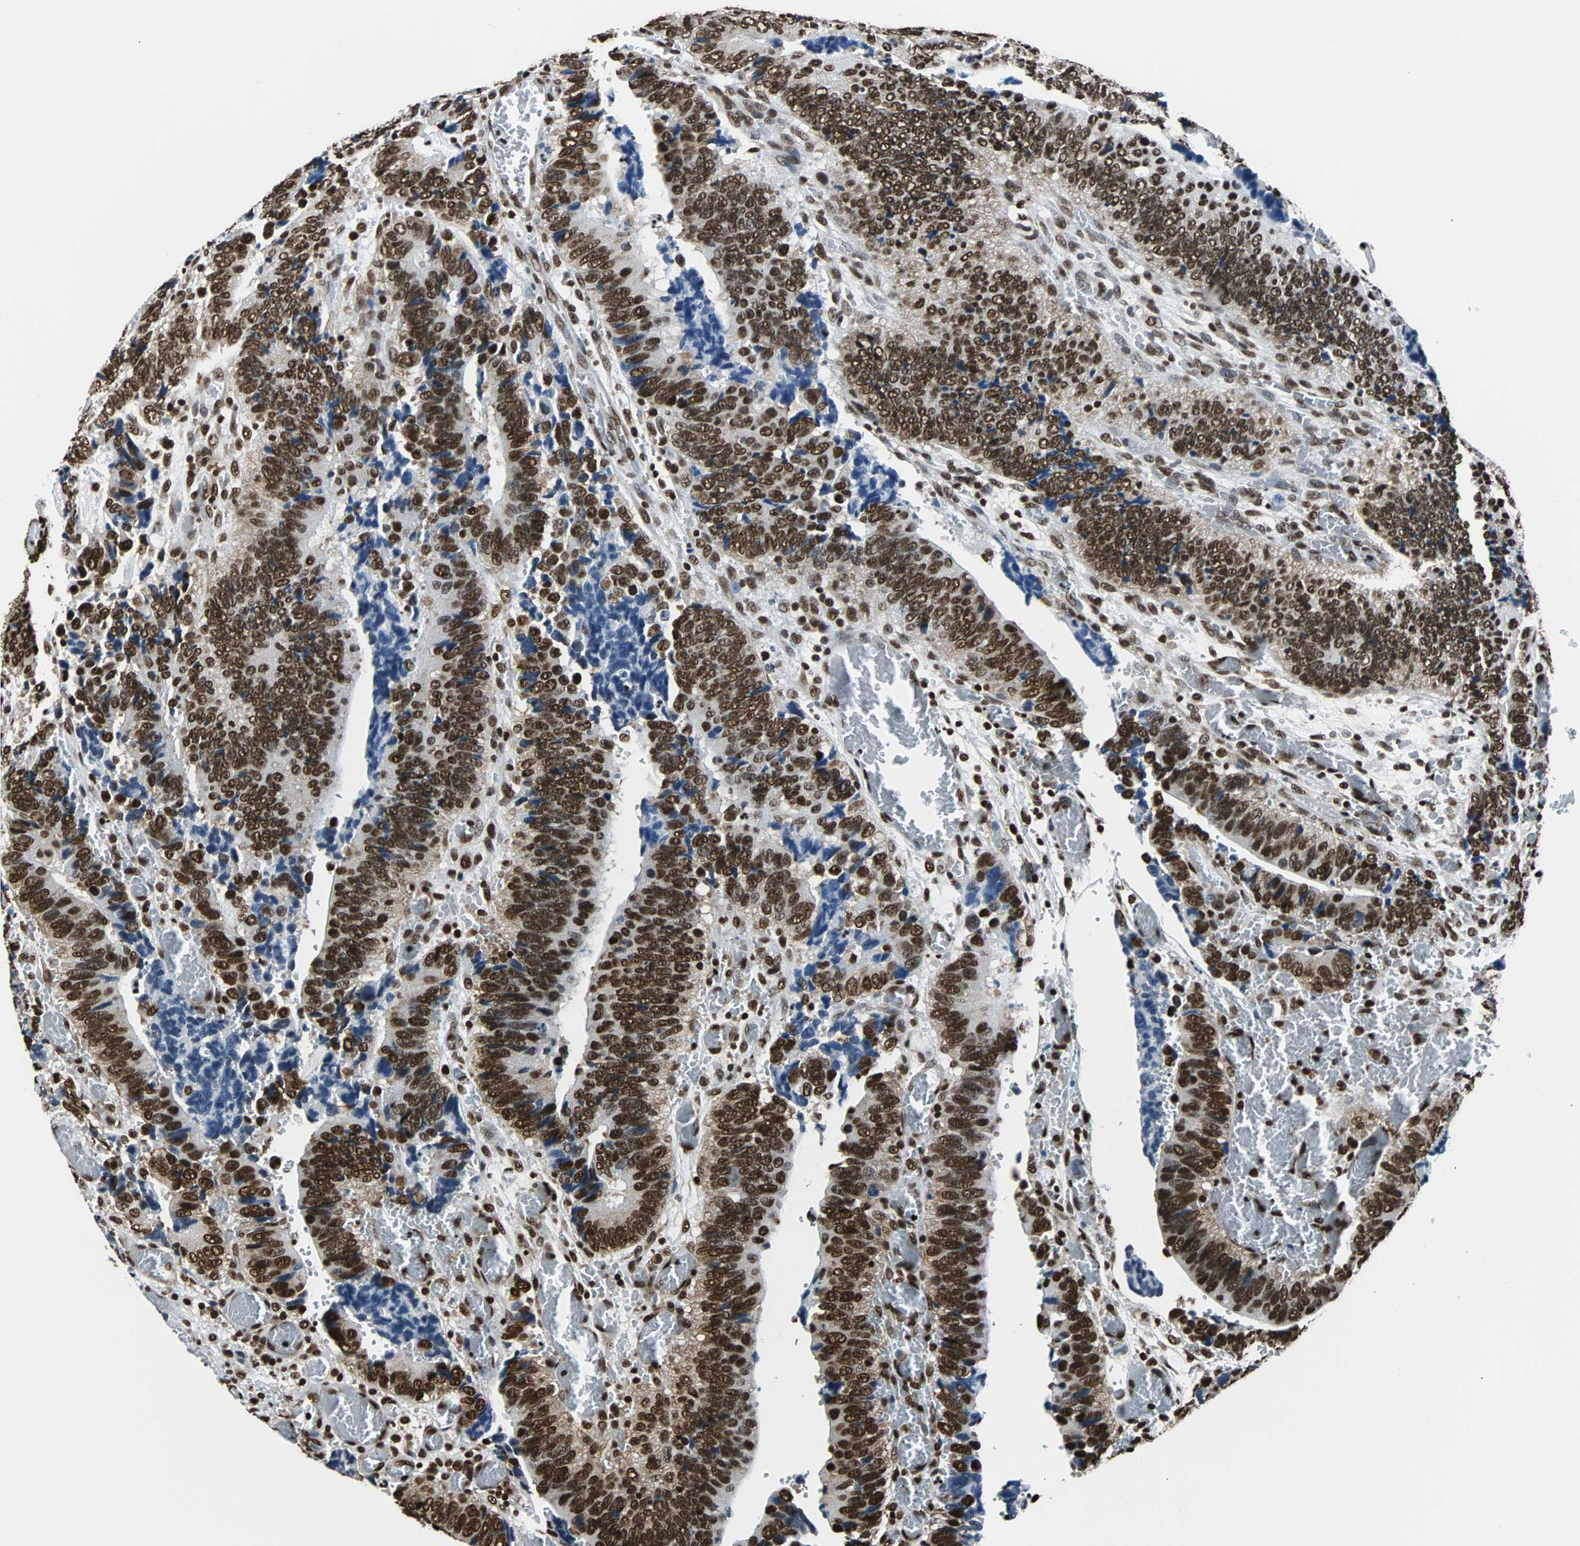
{"staining": {"intensity": "strong", "quantity": ">75%", "location": "nuclear"}, "tissue": "colorectal cancer", "cell_type": "Tumor cells", "image_type": "cancer", "snomed": [{"axis": "morphology", "description": "Adenocarcinoma, NOS"}, {"axis": "topography", "description": "Colon"}], "caption": "This photomicrograph reveals adenocarcinoma (colorectal) stained with immunohistochemistry to label a protein in brown. The nuclear of tumor cells show strong positivity for the protein. Nuclei are counter-stained blue.", "gene": "FUBP1", "patient": {"sex": "male", "age": 72}}